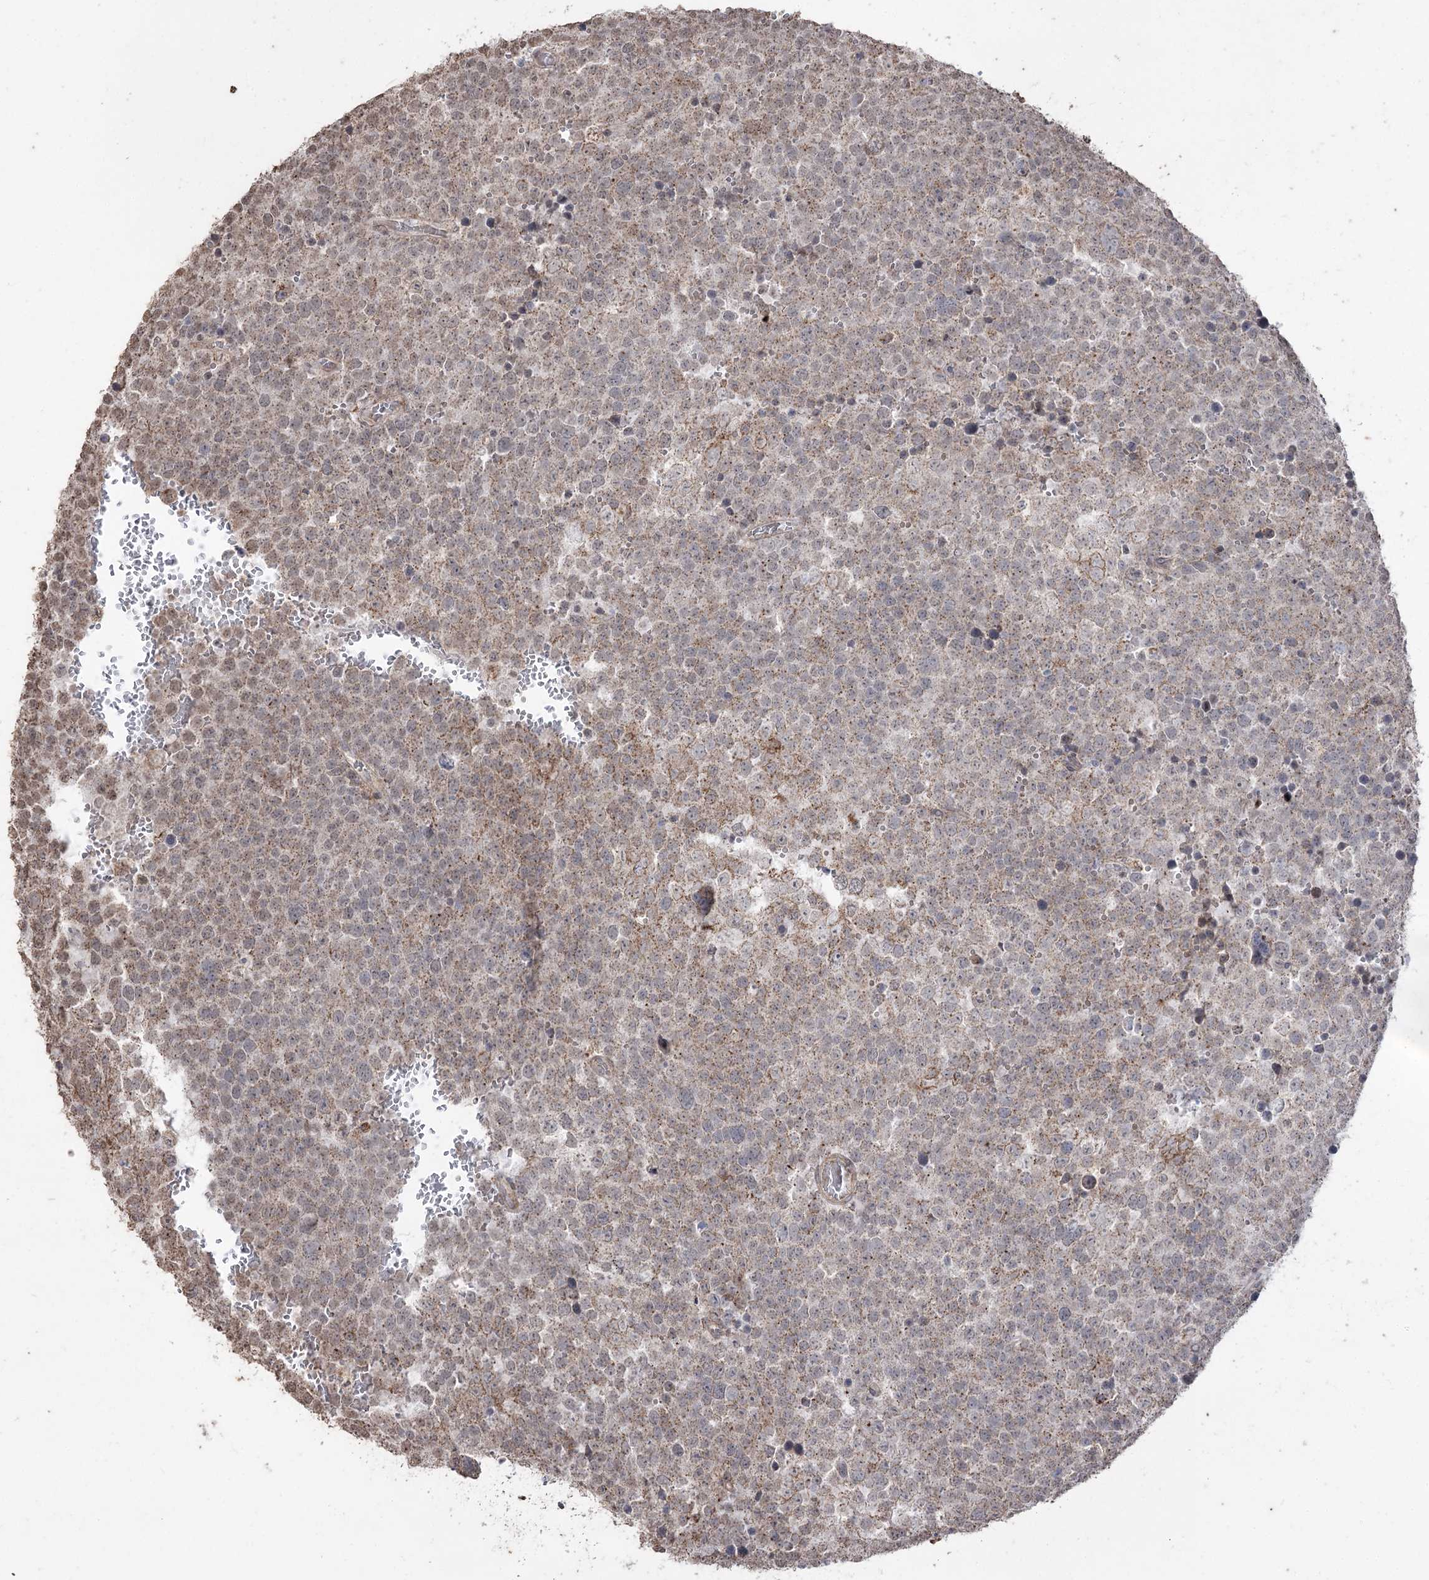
{"staining": {"intensity": "moderate", "quantity": ">75%", "location": "cytoplasmic/membranous"}, "tissue": "testis cancer", "cell_type": "Tumor cells", "image_type": "cancer", "snomed": [{"axis": "morphology", "description": "Seminoma, NOS"}, {"axis": "topography", "description": "Testis"}], "caption": "This image reveals seminoma (testis) stained with IHC to label a protein in brown. The cytoplasmic/membranous of tumor cells show moderate positivity for the protein. Nuclei are counter-stained blue.", "gene": "ZSCAN23", "patient": {"sex": "male", "age": 71}}